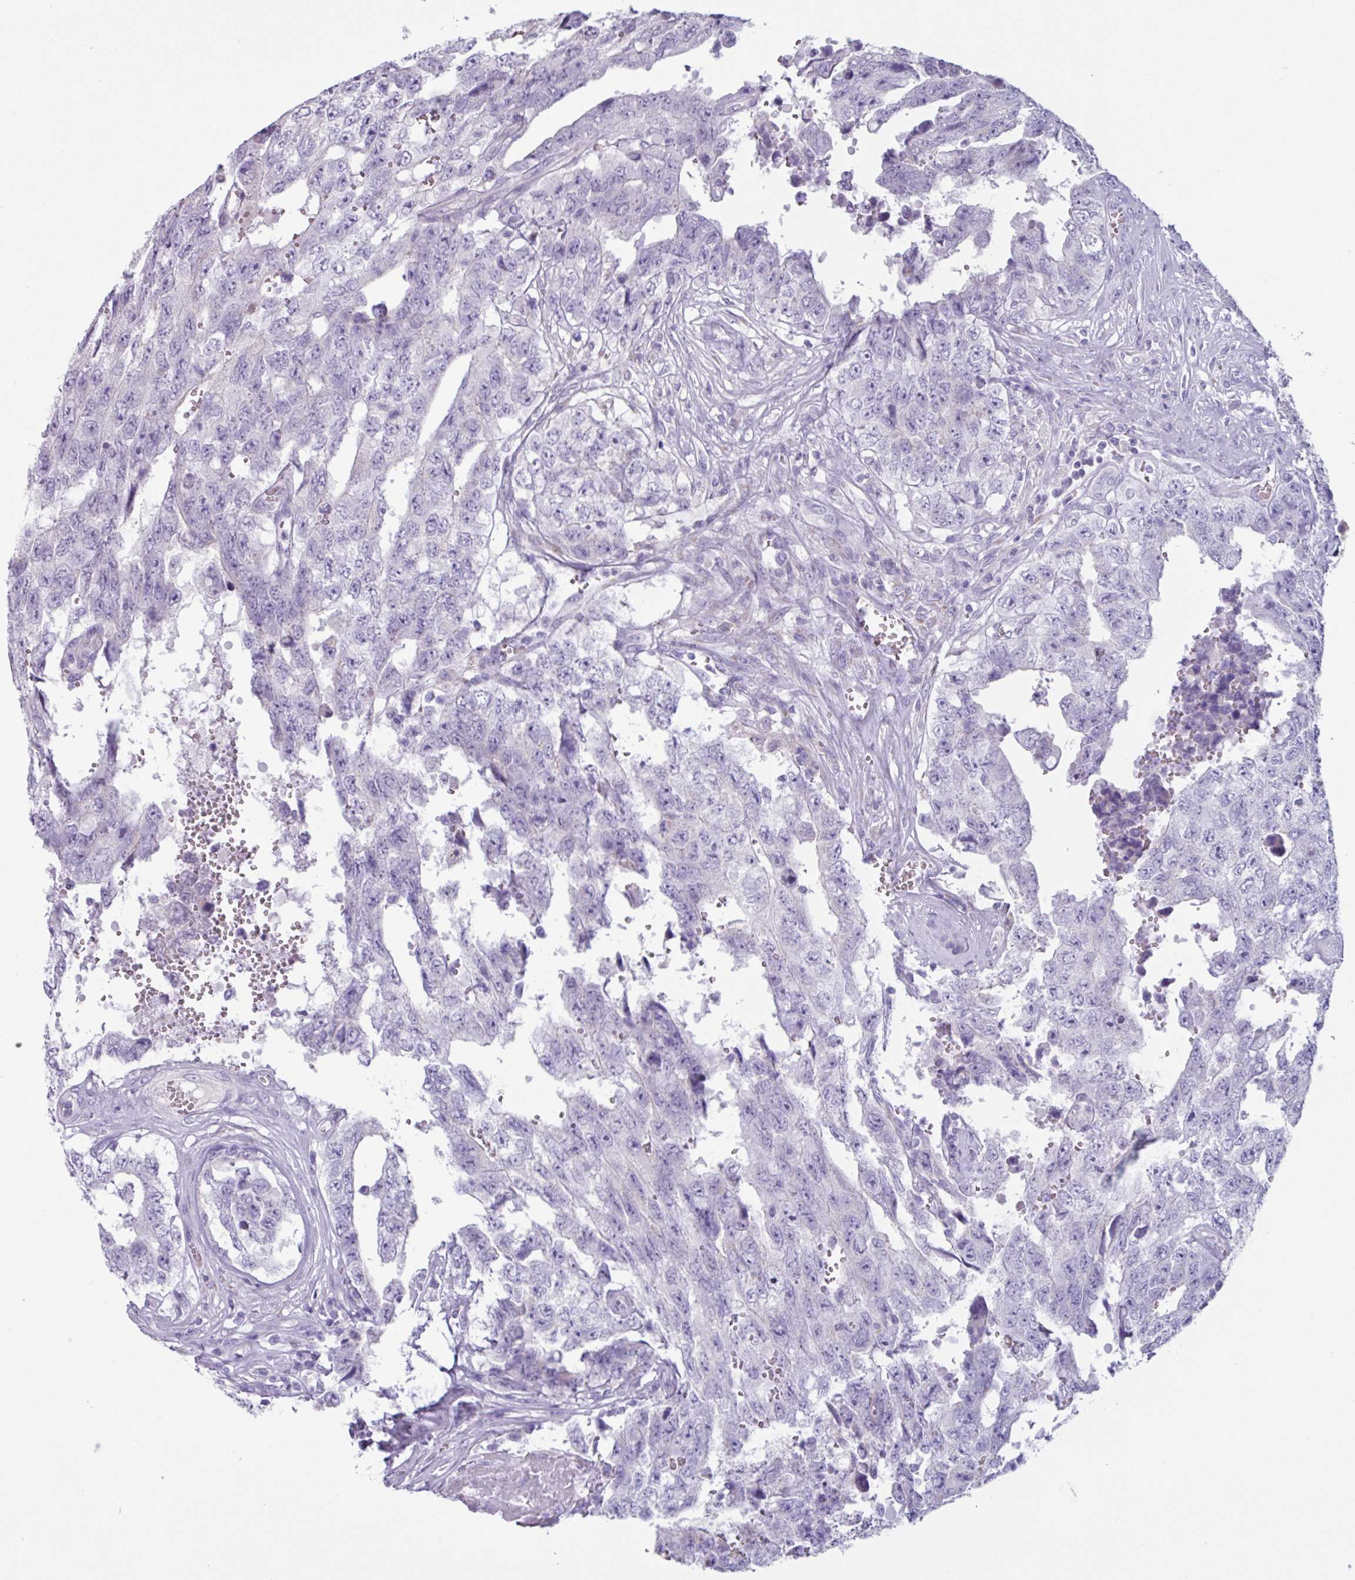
{"staining": {"intensity": "negative", "quantity": "none", "location": "none"}, "tissue": "testis cancer", "cell_type": "Tumor cells", "image_type": "cancer", "snomed": [{"axis": "morphology", "description": "Normal tissue, NOS"}, {"axis": "morphology", "description": "Carcinoma, Embryonal, NOS"}, {"axis": "topography", "description": "Testis"}, {"axis": "topography", "description": "Epididymis"}], "caption": "High power microscopy image of an immunohistochemistry histopathology image of testis embryonal carcinoma, revealing no significant expression in tumor cells.", "gene": "ADGRE1", "patient": {"sex": "male", "age": 25}}